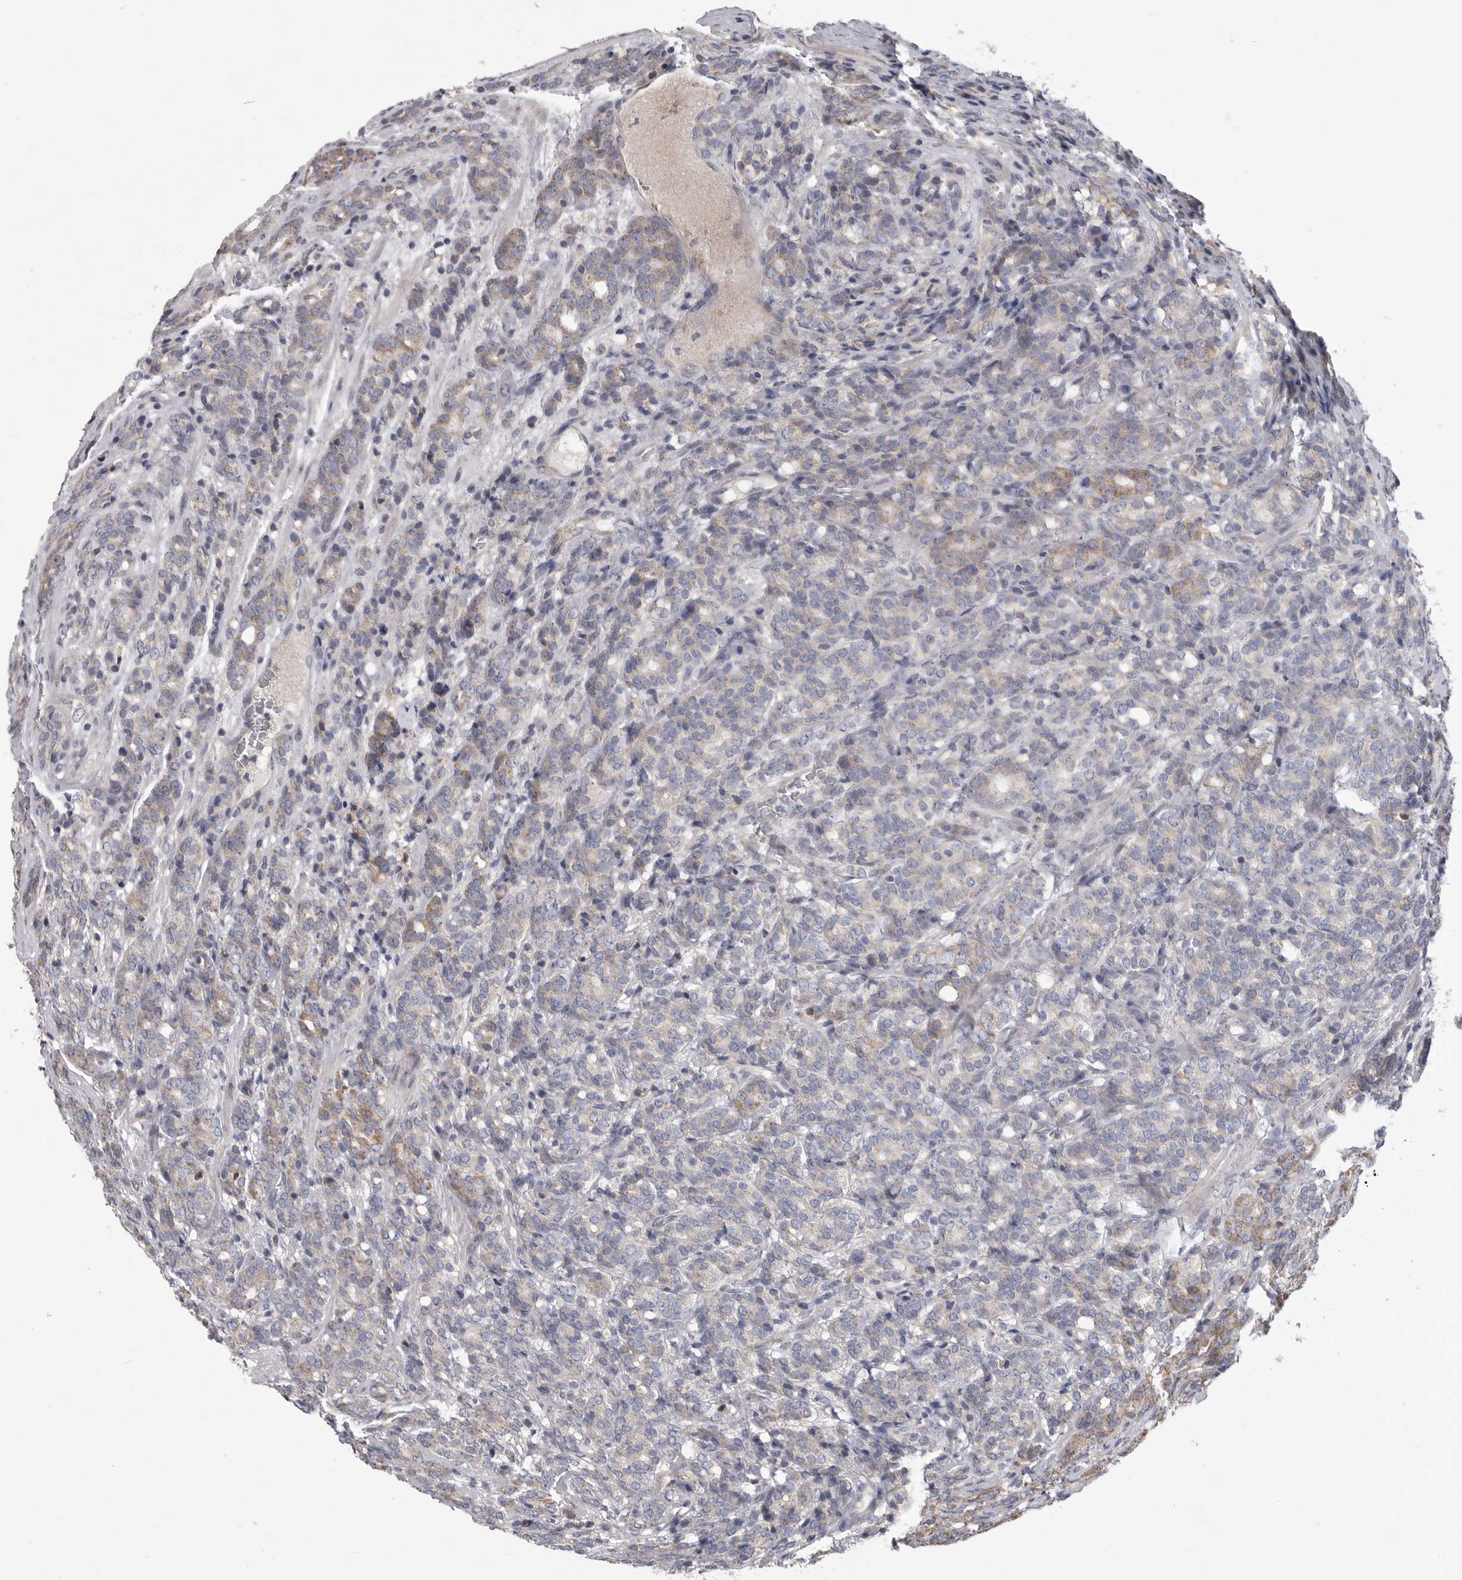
{"staining": {"intensity": "weak", "quantity": "<25%", "location": "cytoplasmic/membranous"}, "tissue": "prostate cancer", "cell_type": "Tumor cells", "image_type": "cancer", "snomed": [{"axis": "morphology", "description": "Adenocarcinoma, High grade"}, {"axis": "topography", "description": "Prostate"}], "caption": "IHC histopathology image of human prostate high-grade adenocarcinoma stained for a protein (brown), which demonstrates no positivity in tumor cells.", "gene": "CRP", "patient": {"sex": "male", "age": 62}}